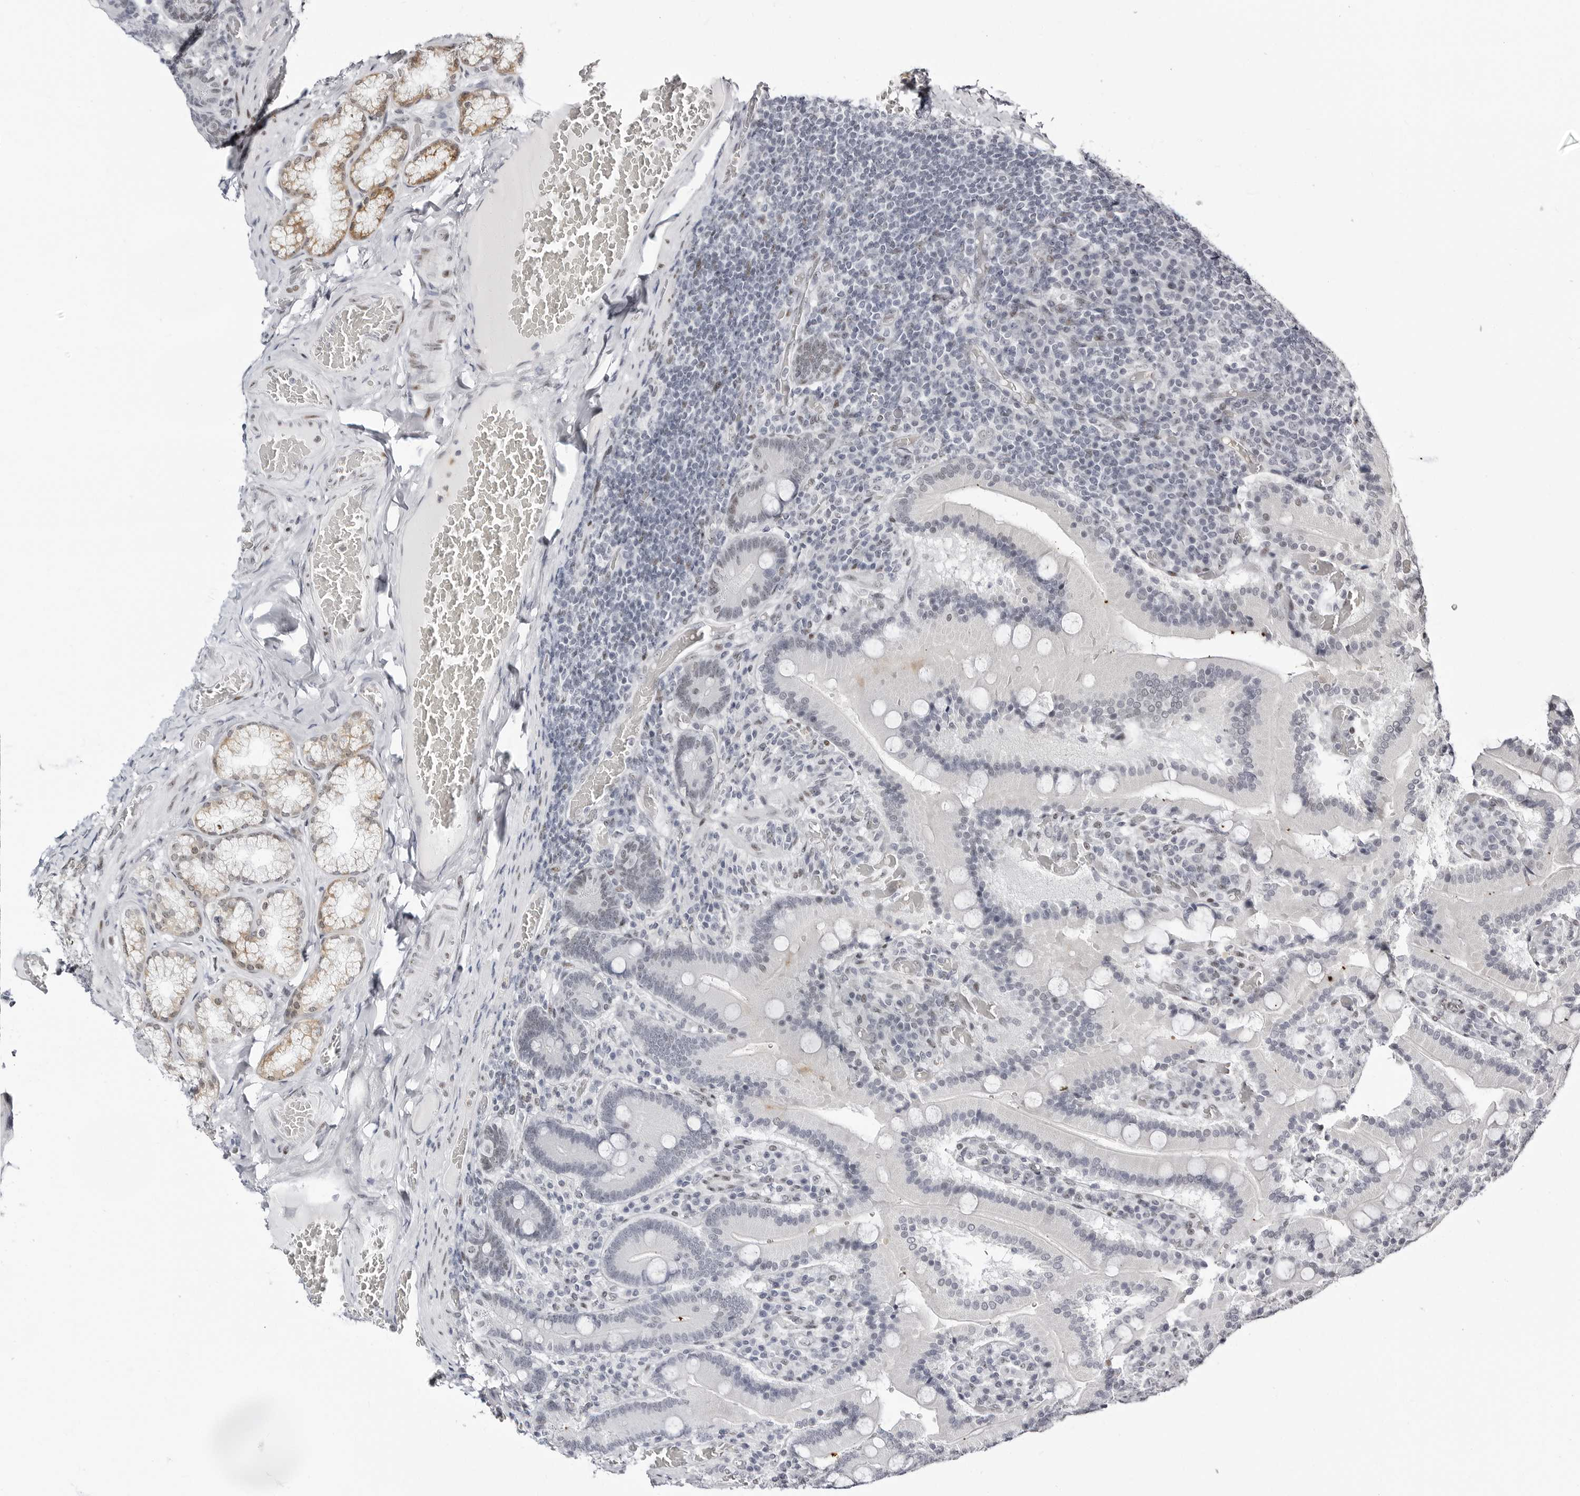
{"staining": {"intensity": "weak", "quantity": "<25%", "location": "nuclear"}, "tissue": "duodenum", "cell_type": "Glandular cells", "image_type": "normal", "snomed": [{"axis": "morphology", "description": "Normal tissue, NOS"}, {"axis": "topography", "description": "Duodenum"}], "caption": "Immunohistochemistry (IHC) of unremarkable duodenum shows no staining in glandular cells.", "gene": "VEZF1", "patient": {"sex": "female", "age": 62}}